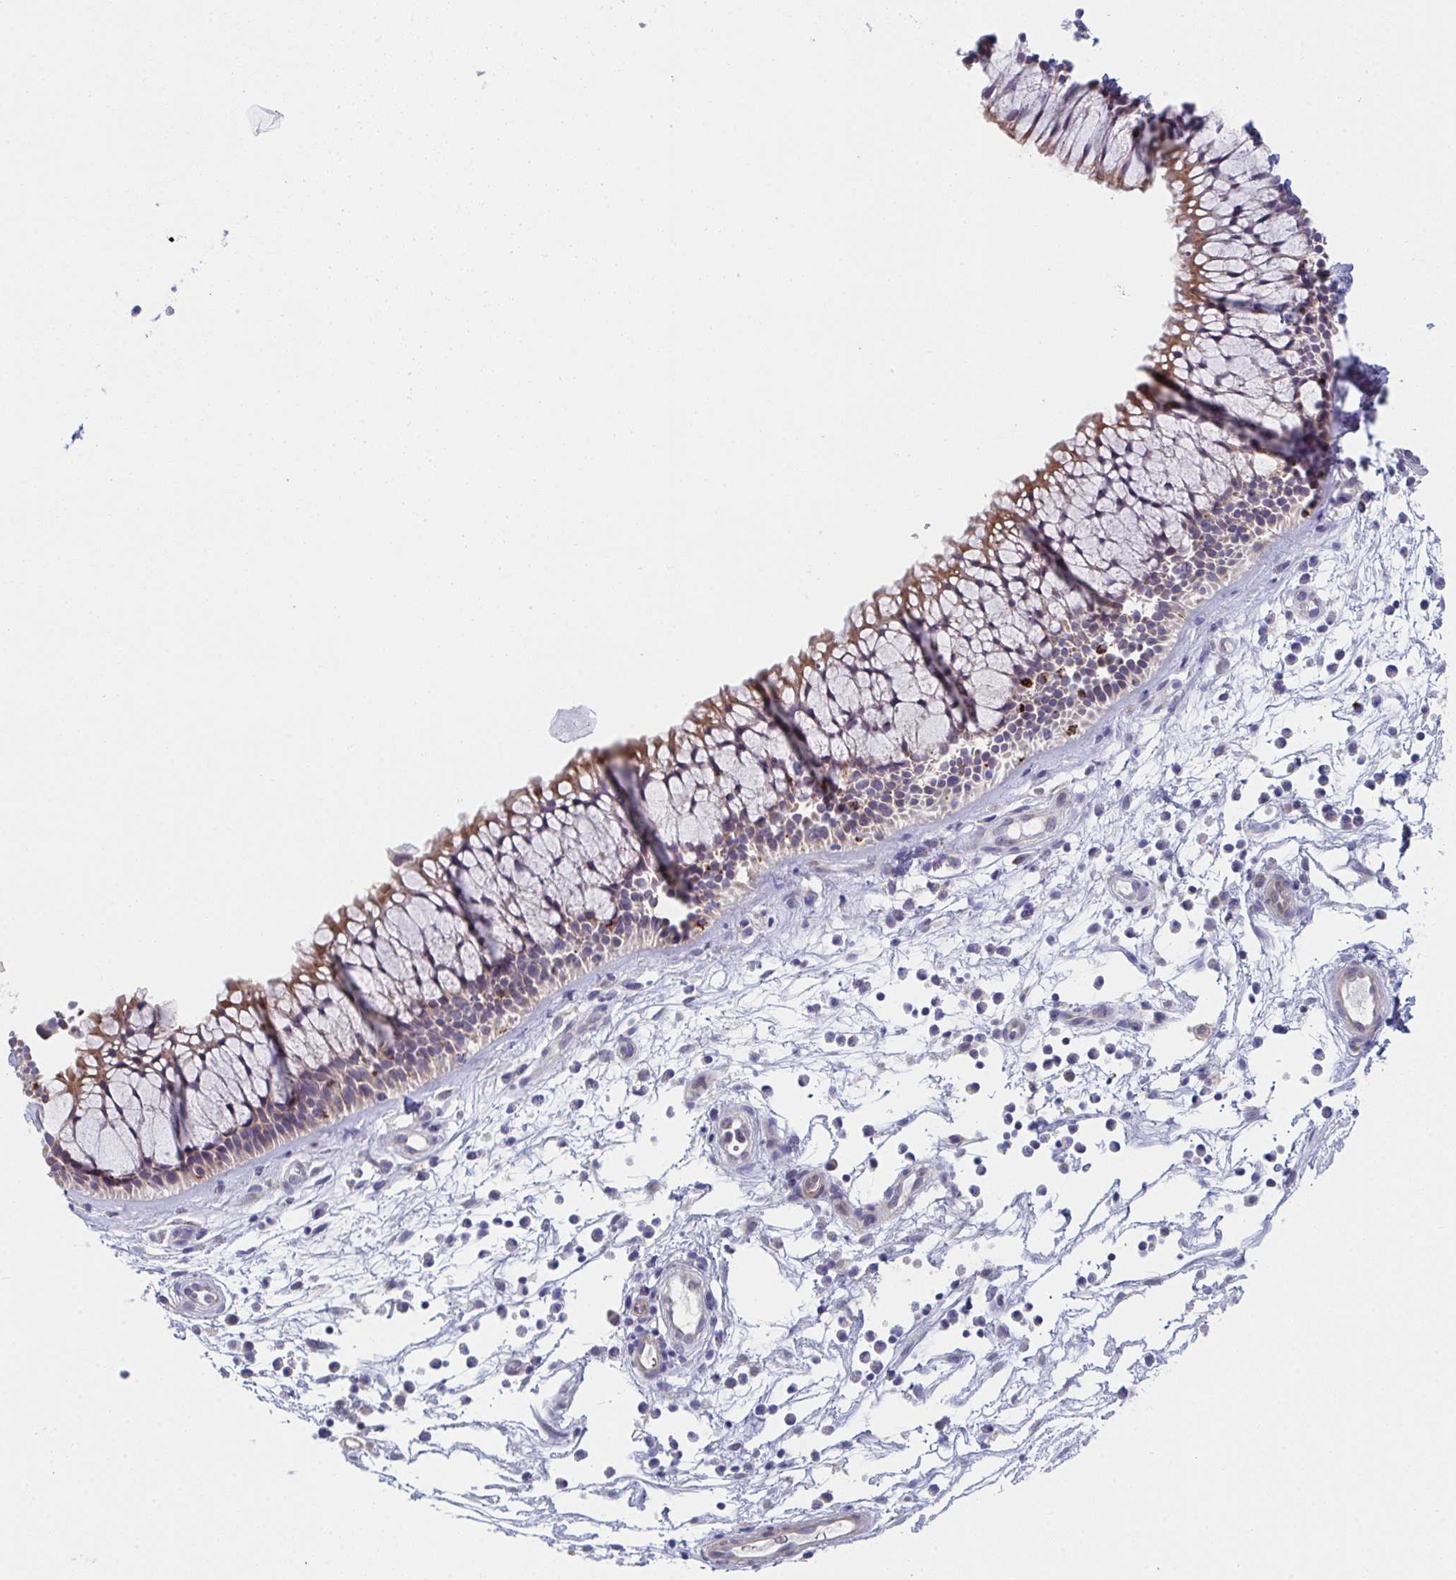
{"staining": {"intensity": "moderate", "quantity": "<25%", "location": "cytoplasmic/membranous"}, "tissue": "nasopharynx", "cell_type": "Respiratory epithelial cells", "image_type": "normal", "snomed": [{"axis": "morphology", "description": "Normal tissue, NOS"}, {"axis": "topography", "description": "Nasopharynx"}], "caption": "Immunohistochemical staining of normal nasopharynx reveals moderate cytoplasmic/membranous protein positivity in approximately <25% of respiratory epithelial cells.", "gene": "VWDE", "patient": {"sex": "male", "age": 56}}